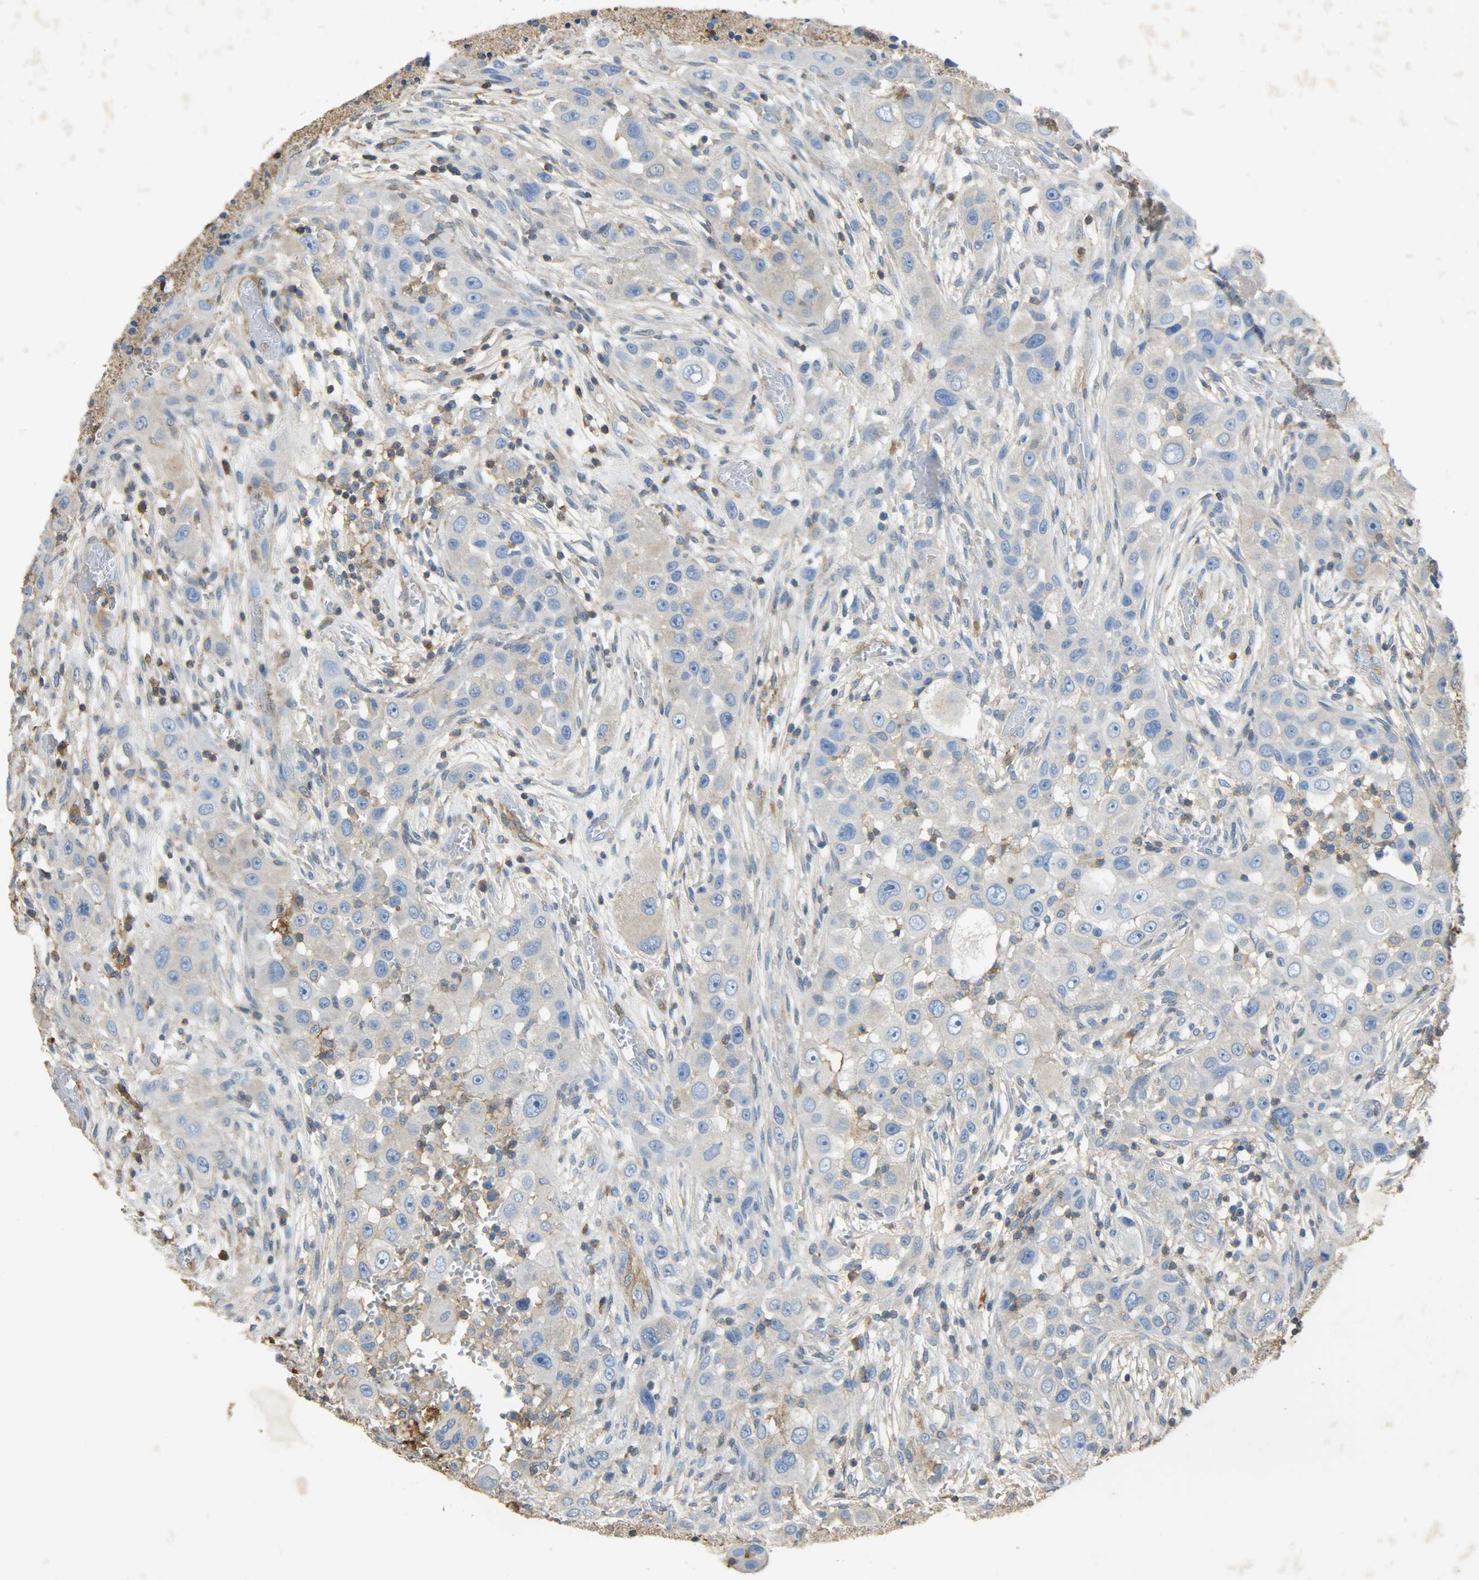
{"staining": {"intensity": "negative", "quantity": "none", "location": "none"}, "tissue": "head and neck cancer", "cell_type": "Tumor cells", "image_type": "cancer", "snomed": [{"axis": "morphology", "description": "Carcinoma, NOS"}, {"axis": "topography", "description": "Head-Neck"}], "caption": "An immunohistochemistry micrograph of head and neck cancer is shown. There is no staining in tumor cells of head and neck cancer.", "gene": "ANXA6", "patient": {"sex": "male", "age": 87}}